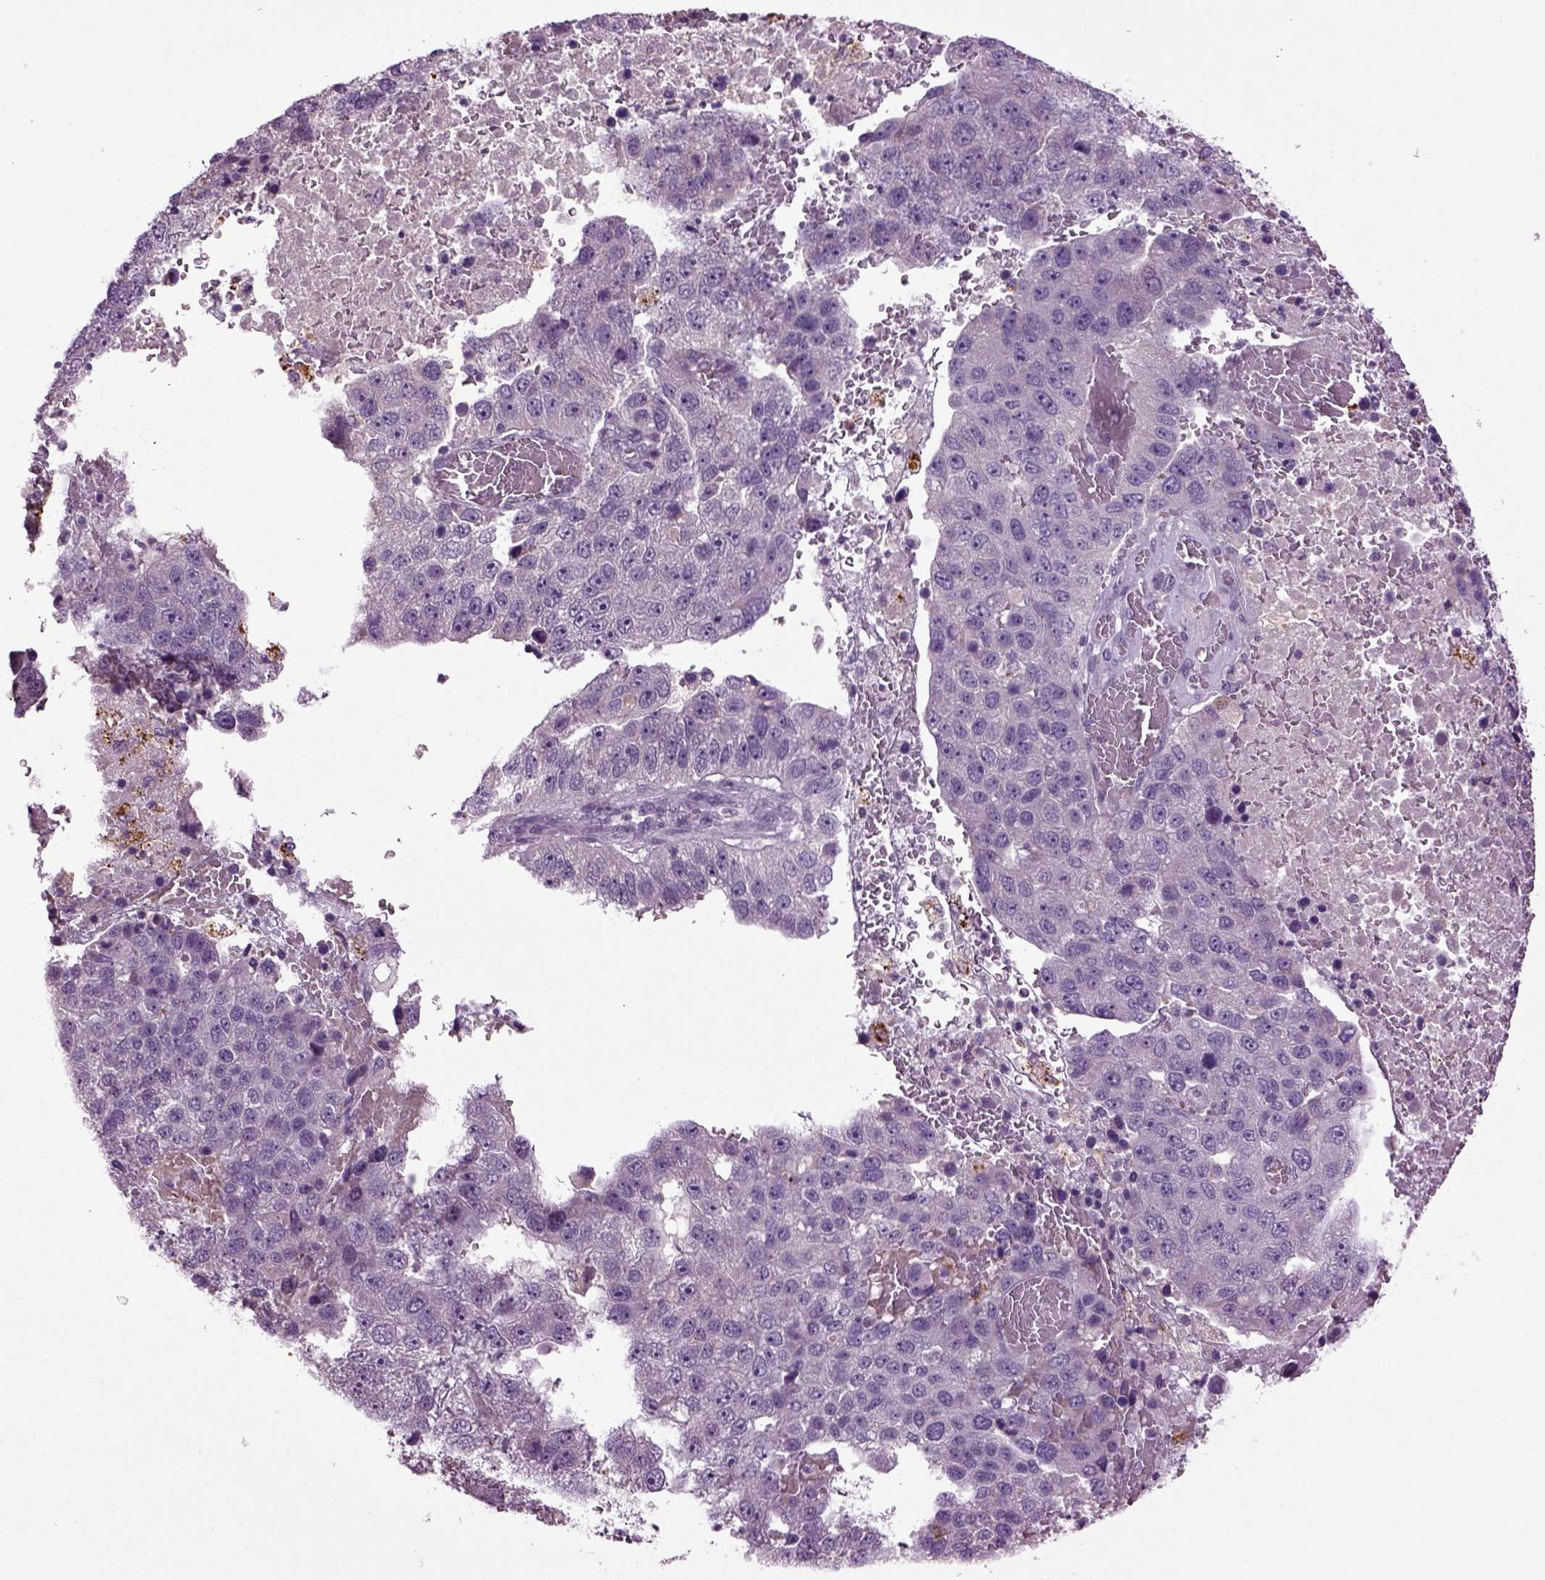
{"staining": {"intensity": "negative", "quantity": "none", "location": "none"}, "tissue": "pancreatic cancer", "cell_type": "Tumor cells", "image_type": "cancer", "snomed": [{"axis": "morphology", "description": "Adenocarcinoma, NOS"}, {"axis": "topography", "description": "Pancreas"}], "caption": "This is an immunohistochemistry (IHC) image of human pancreatic cancer. There is no positivity in tumor cells.", "gene": "SLC17A6", "patient": {"sex": "female", "age": 61}}